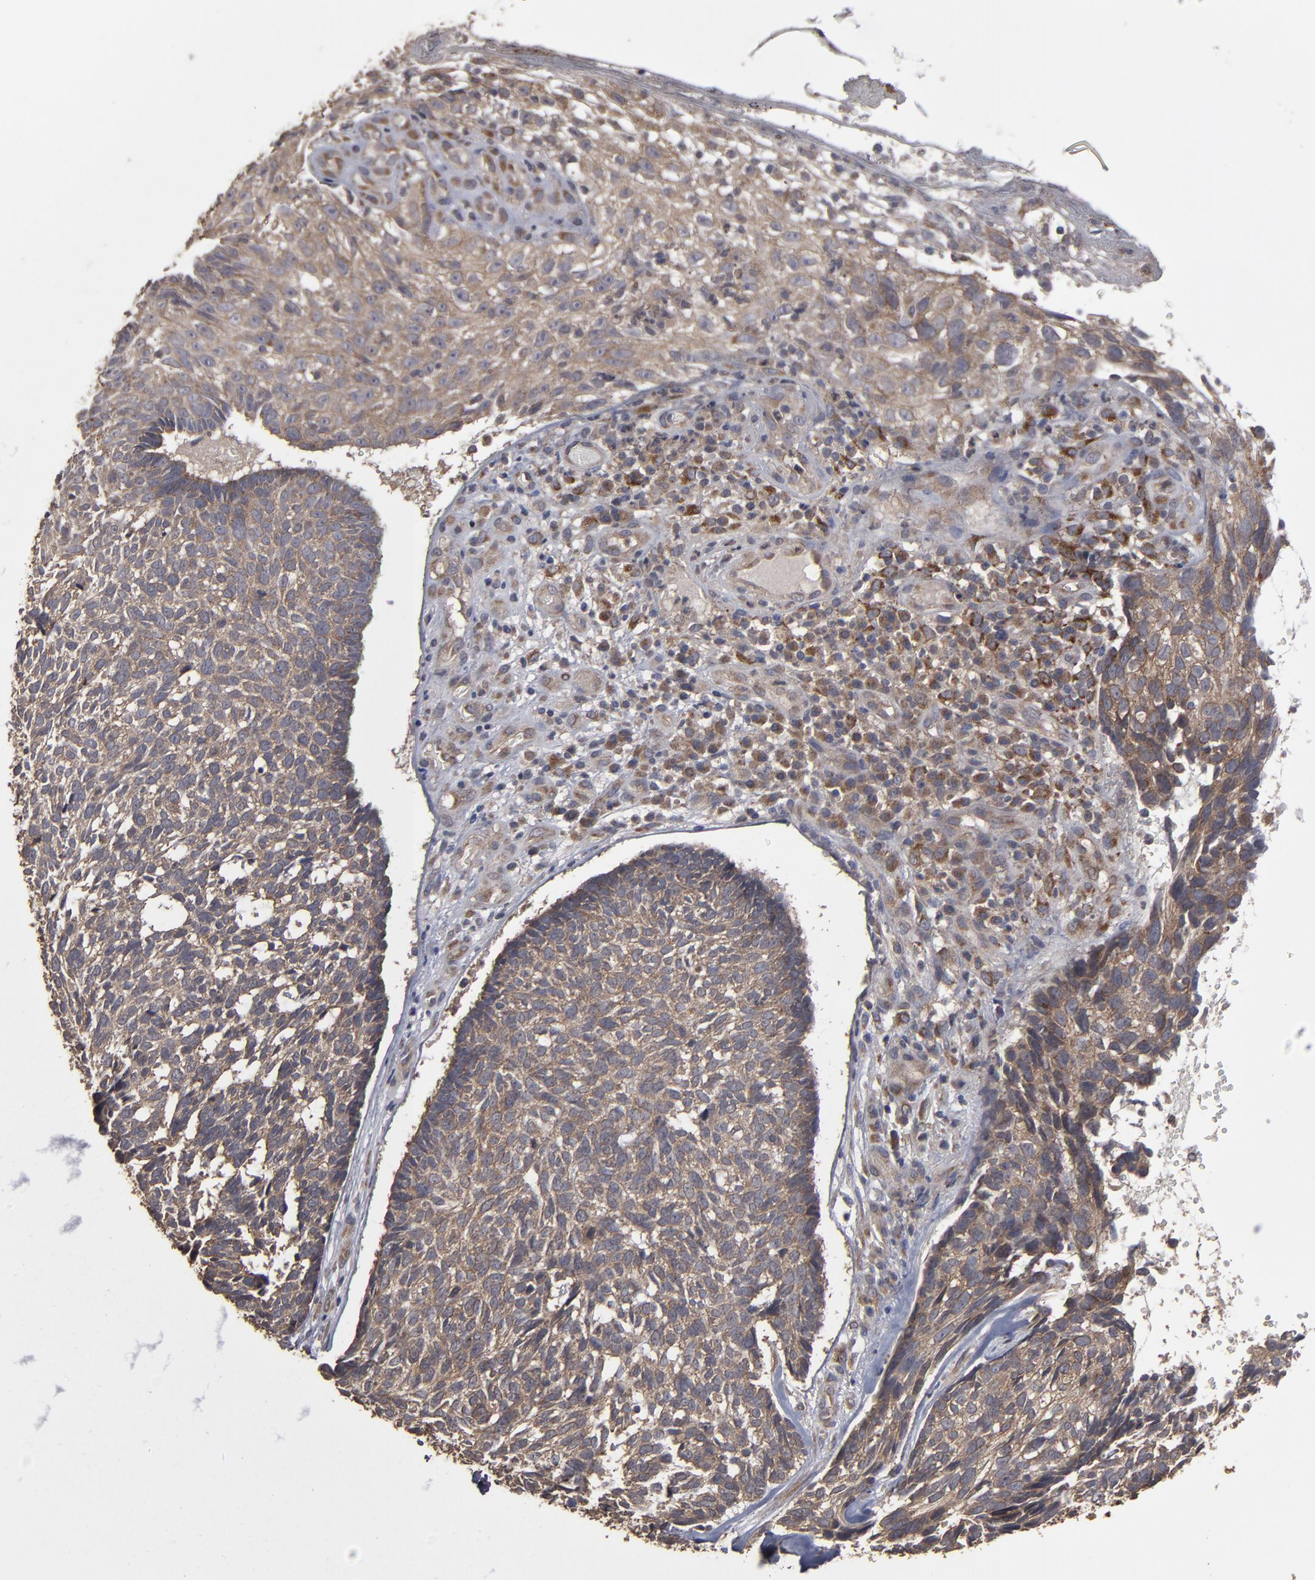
{"staining": {"intensity": "moderate", "quantity": ">75%", "location": "cytoplasmic/membranous"}, "tissue": "skin cancer", "cell_type": "Tumor cells", "image_type": "cancer", "snomed": [{"axis": "morphology", "description": "Basal cell carcinoma"}, {"axis": "topography", "description": "Skin"}], "caption": "Moderate cytoplasmic/membranous staining for a protein is seen in approximately >75% of tumor cells of basal cell carcinoma (skin) using immunohistochemistry (IHC).", "gene": "MMP2", "patient": {"sex": "male", "age": 72}}